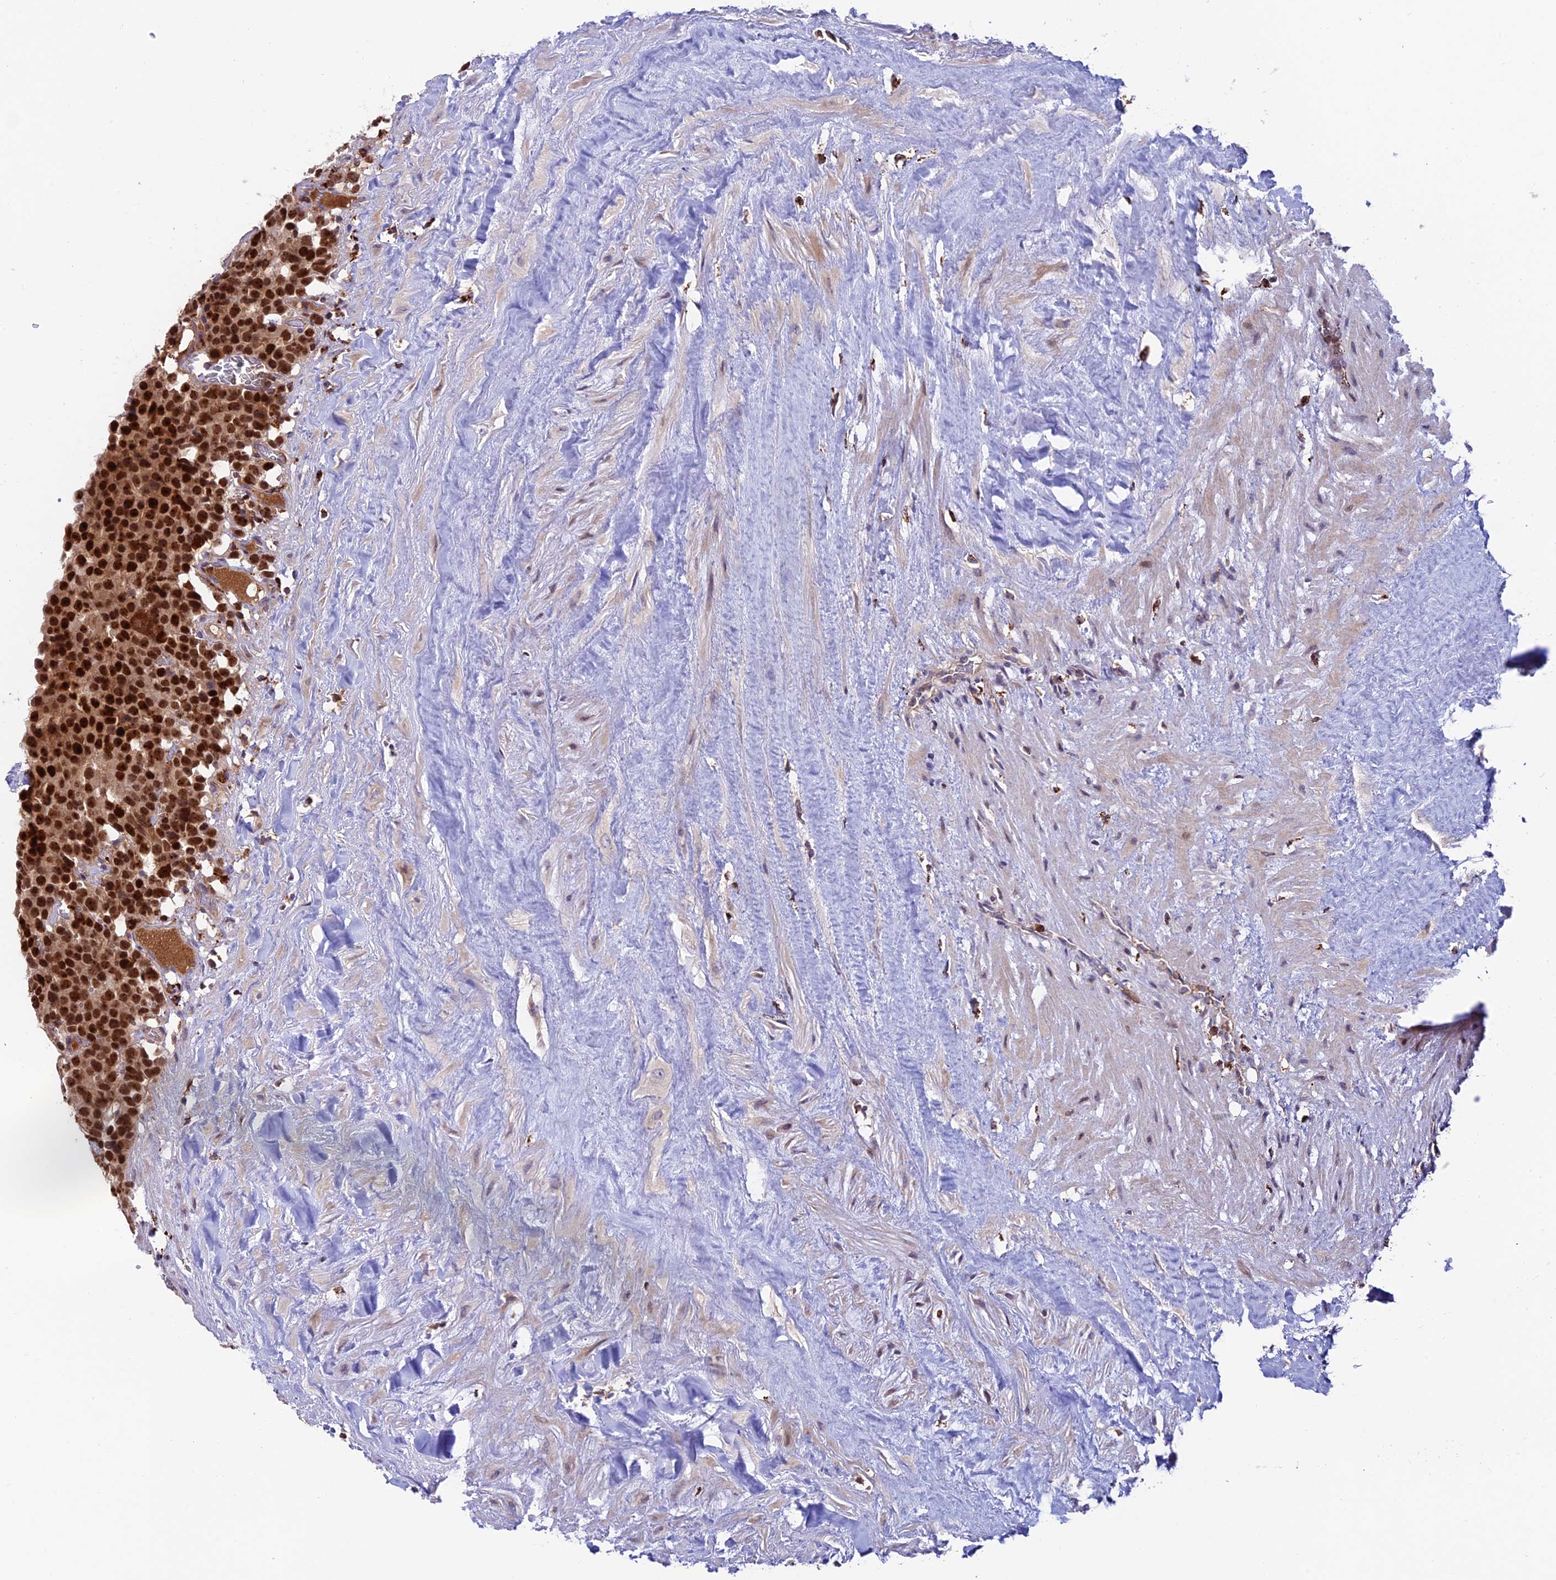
{"staining": {"intensity": "strong", "quantity": ">75%", "location": "nuclear"}, "tissue": "testis cancer", "cell_type": "Tumor cells", "image_type": "cancer", "snomed": [{"axis": "morphology", "description": "Seminoma, NOS"}, {"axis": "topography", "description": "Testis"}], "caption": "Testis cancer (seminoma) was stained to show a protein in brown. There is high levels of strong nuclear expression in approximately >75% of tumor cells. (IHC, brightfield microscopy, high magnification).", "gene": "ARHGEF18", "patient": {"sex": "male", "age": 71}}